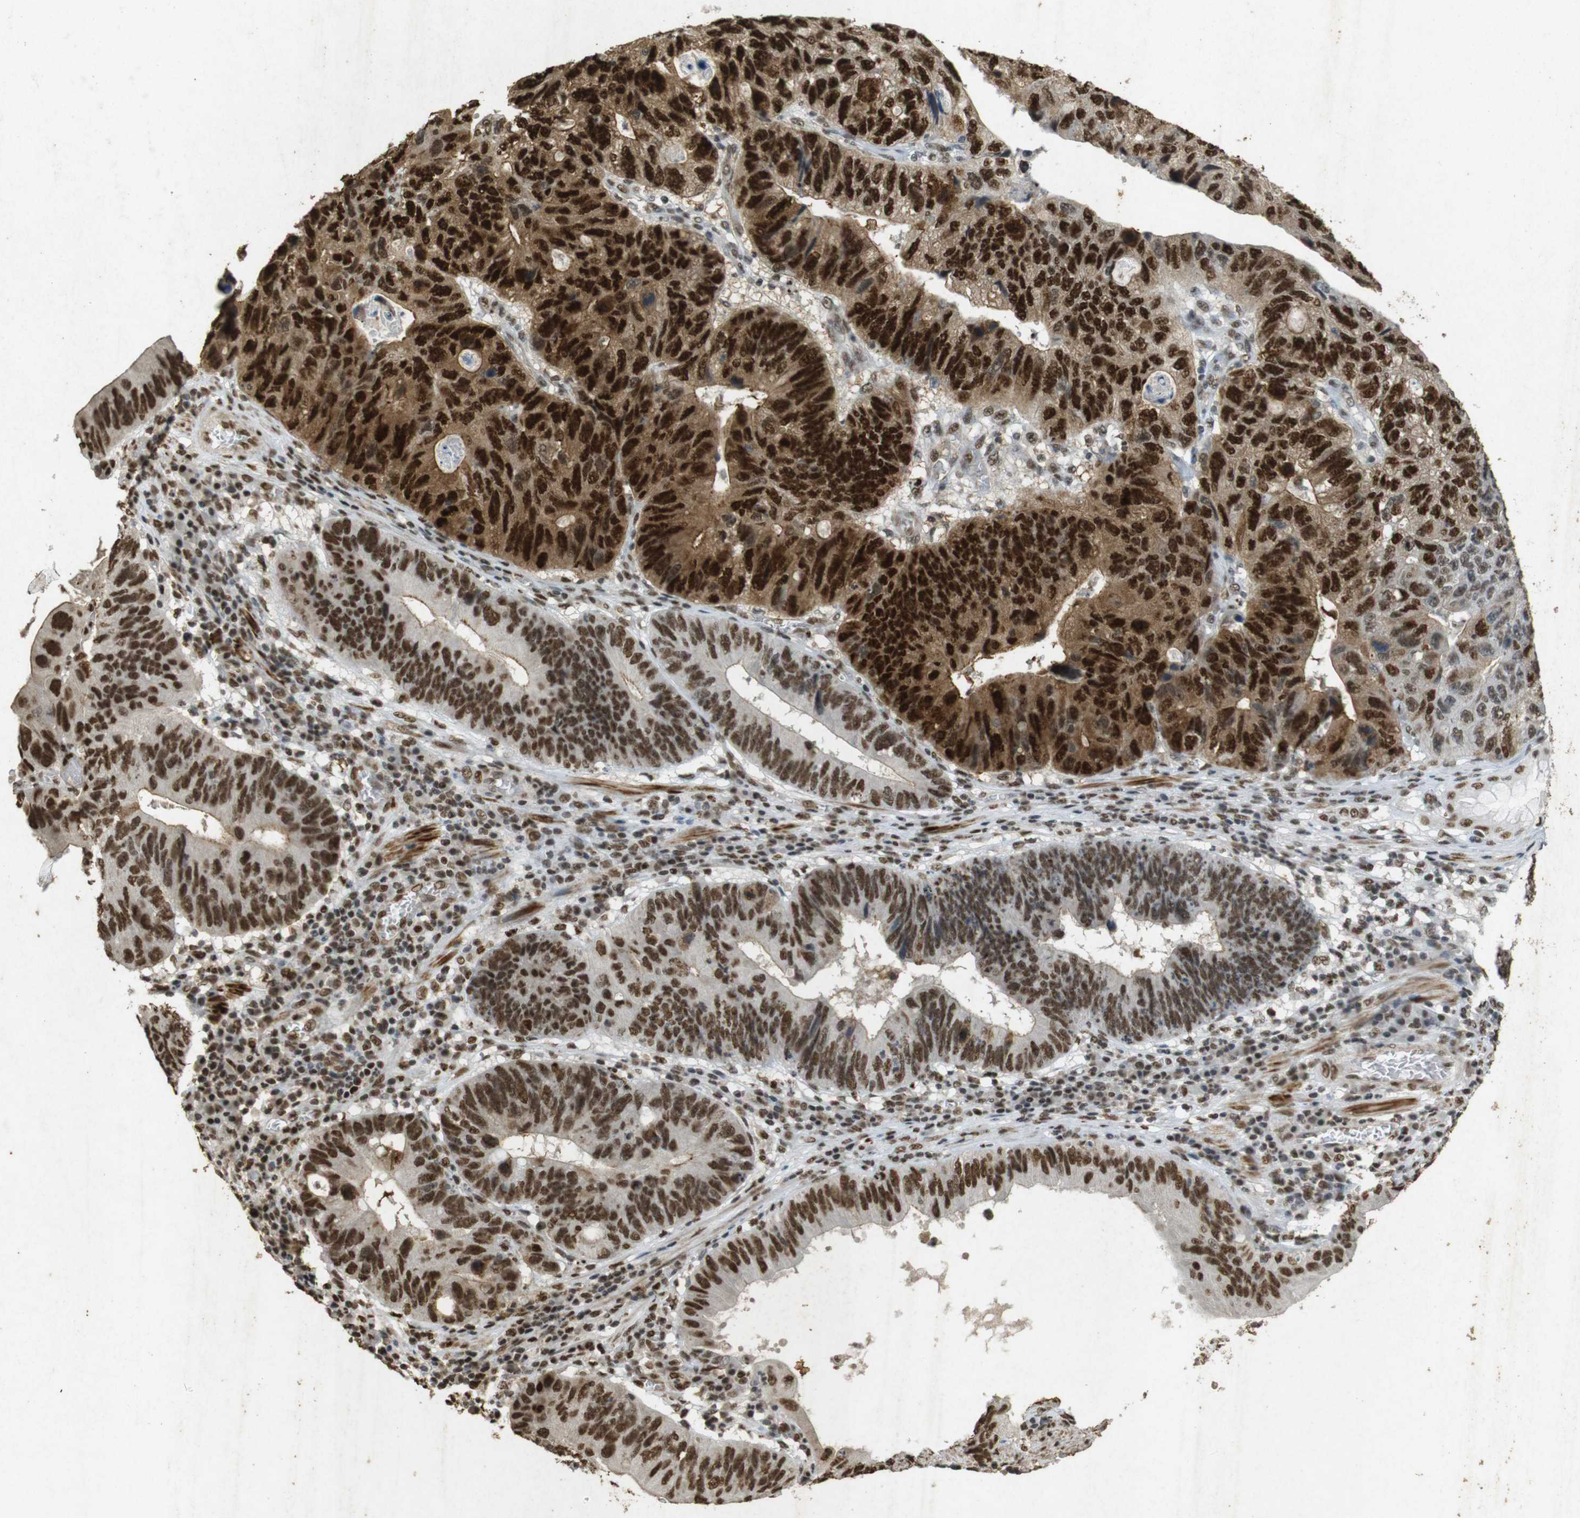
{"staining": {"intensity": "strong", "quantity": ">75%", "location": "cytoplasmic/membranous,nuclear"}, "tissue": "stomach cancer", "cell_type": "Tumor cells", "image_type": "cancer", "snomed": [{"axis": "morphology", "description": "Adenocarcinoma, NOS"}, {"axis": "topography", "description": "Stomach"}], "caption": "IHC image of neoplastic tissue: stomach cancer stained using IHC shows high levels of strong protein expression localized specifically in the cytoplasmic/membranous and nuclear of tumor cells, appearing as a cytoplasmic/membranous and nuclear brown color.", "gene": "GATA4", "patient": {"sex": "male", "age": 59}}